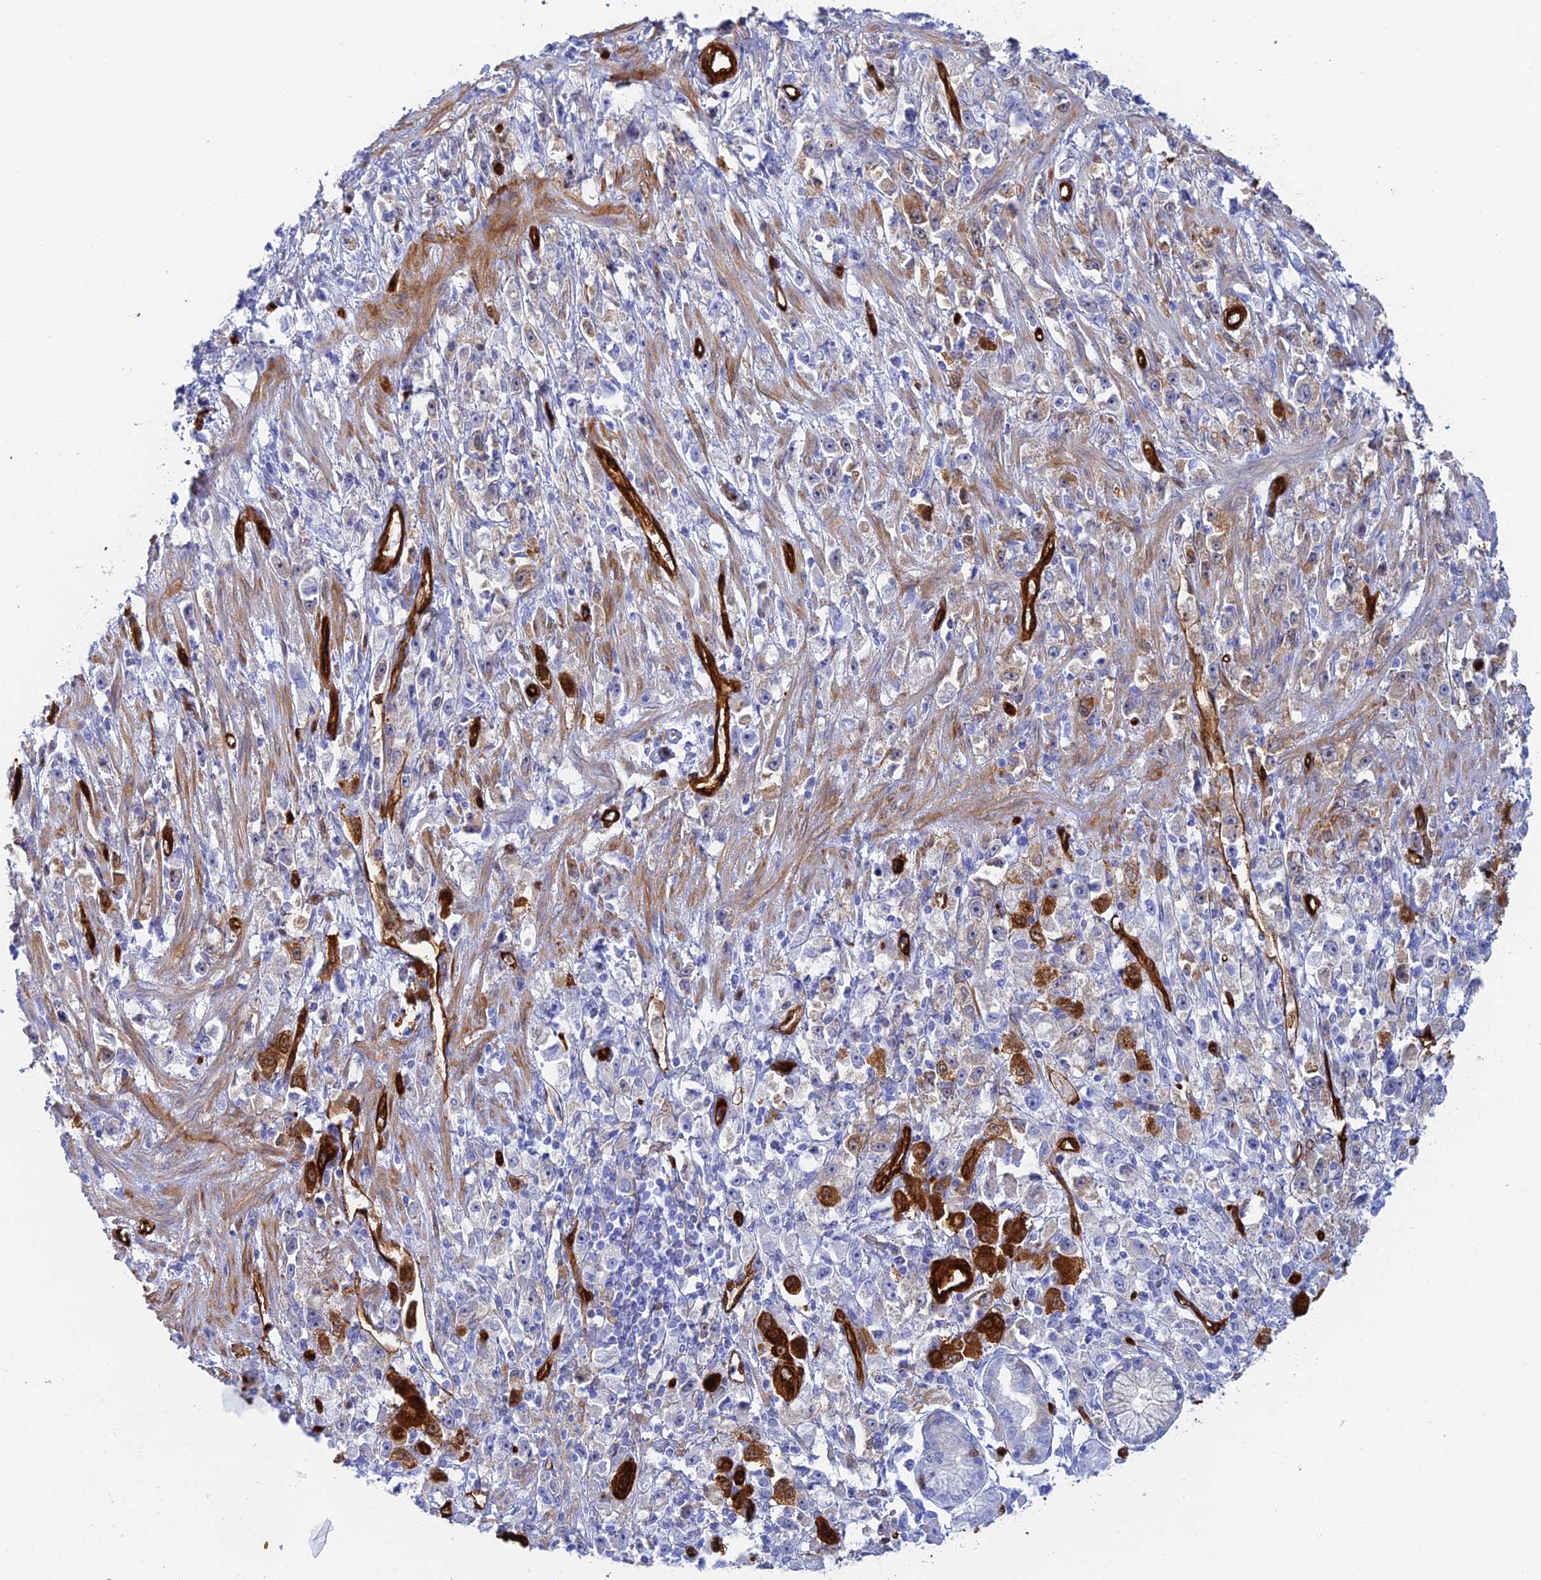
{"staining": {"intensity": "negative", "quantity": "none", "location": "none"}, "tissue": "stomach cancer", "cell_type": "Tumor cells", "image_type": "cancer", "snomed": [{"axis": "morphology", "description": "Adenocarcinoma, NOS"}, {"axis": "topography", "description": "Stomach"}], "caption": "Stomach cancer was stained to show a protein in brown. There is no significant expression in tumor cells.", "gene": "CRIP2", "patient": {"sex": "female", "age": 59}}